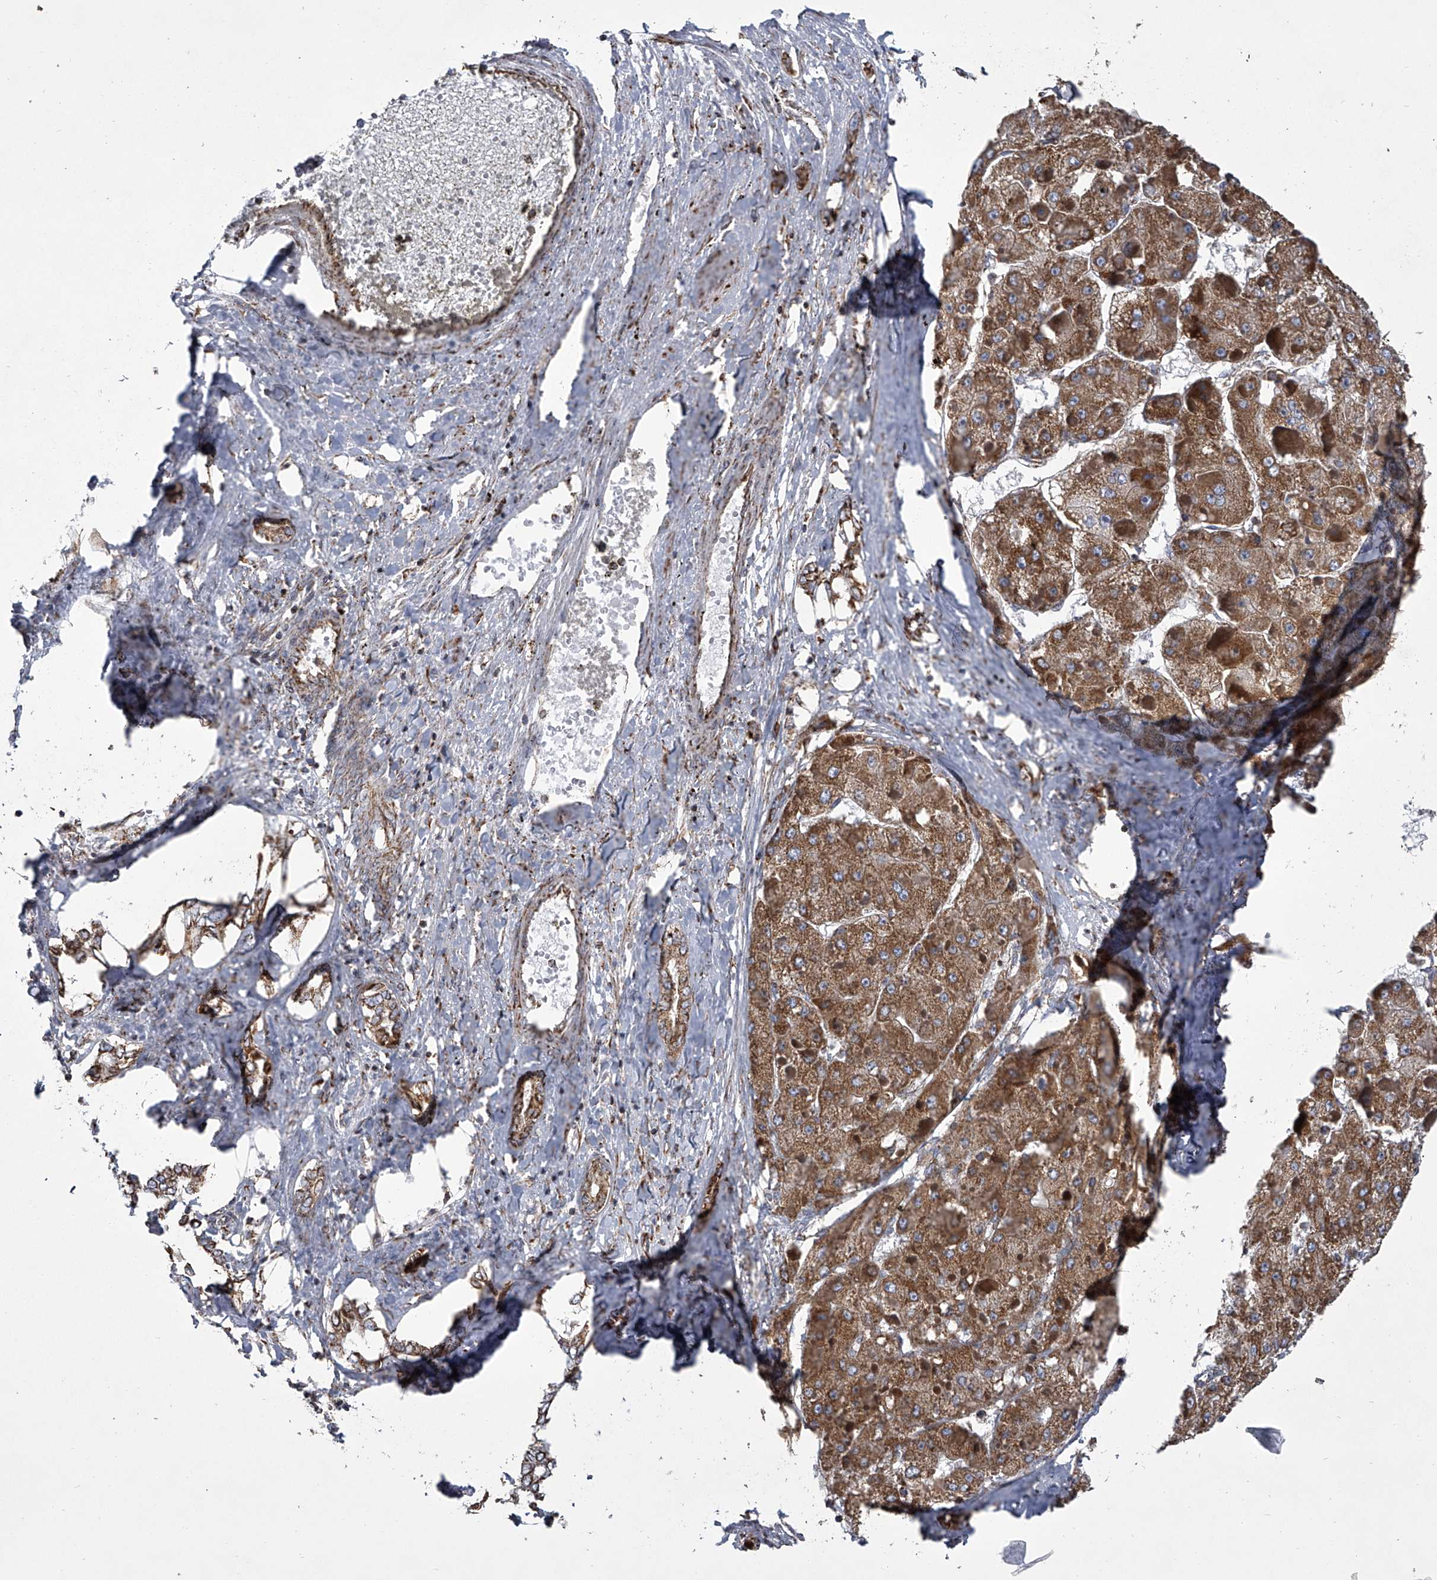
{"staining": {"intensity": "moderate", "quantity": ">75%", "location": "cytoplasmic/membranous"}, "tissue": "liver cancer", "cell_type": "Tumor cells", "image_type": "cancer", "snomed": [{"axis": "morphology", "description": "Carcinoma, Hepatocellular, NOS"}, {"axis": "topography", "description": "Liver"}], "caption": "Immunohistochemistry (IHC) histopathology image of human liver hepatocellular carcinoma stained for a protein (brown), which exhibits medium levels of moderate cytoplasmic/membranous positivity in about >75% of tumor cells.", "gene": "ZC3H15", "patient": {"sex": "female", "age": 73}}